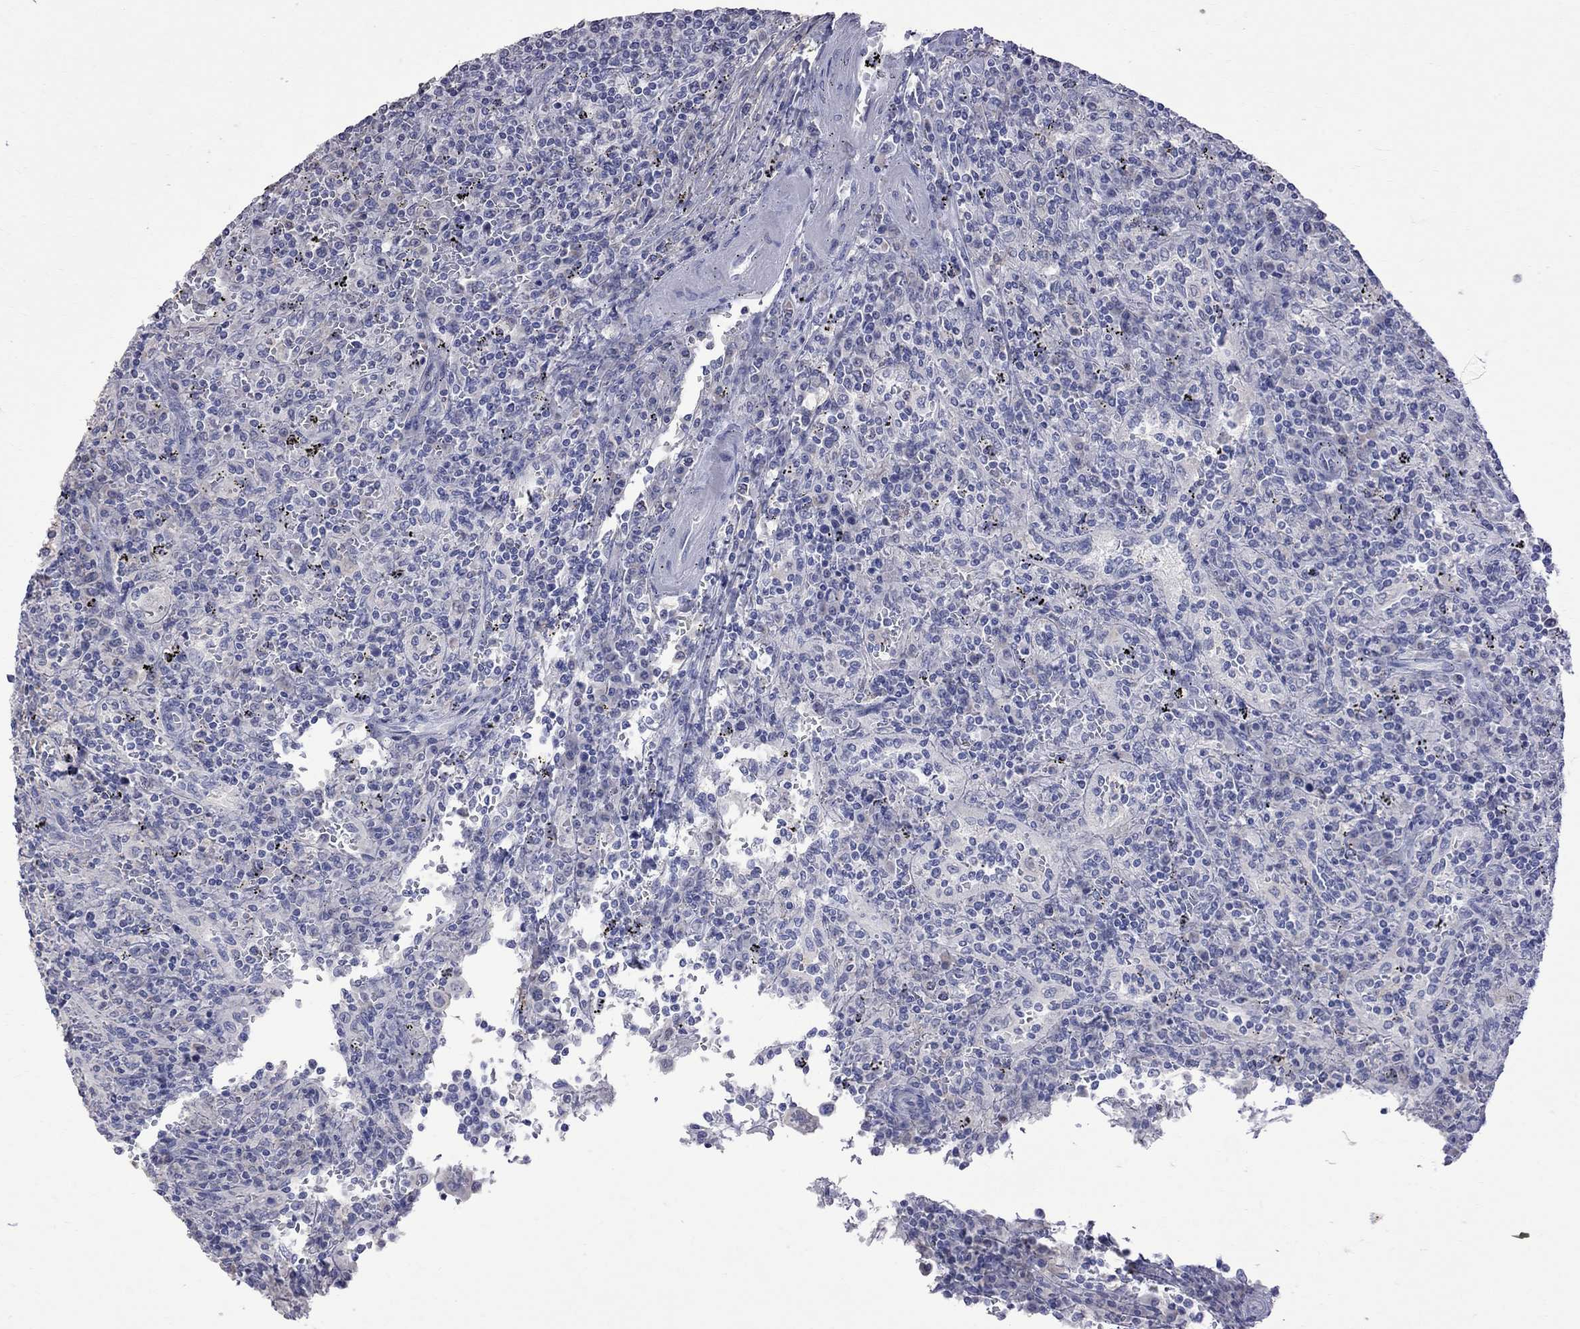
{"staining": {"intensity": "negative", "quantity": "none", "location": "none"}, "tissue": "lymphoma", "cell_type": "Tumor cells", "image_type": "cancer", "snomed": [{"axis": "morphology", "description": "Malignant lymphoma, non-Hodgkin's type, Low grade"}, {"axis": "topography", "description": "Spleen"}], "caption": "High magnification brightfield microscopy of malignant lymphoma, non-Hodgkin's type (low-grade) stained with DAB (brown) and counterstained with hematoxylin (blue): tumor cells show no significant positivity.", "gene": "CKAP2", "patient": {"sex": "male", "age": 62}}